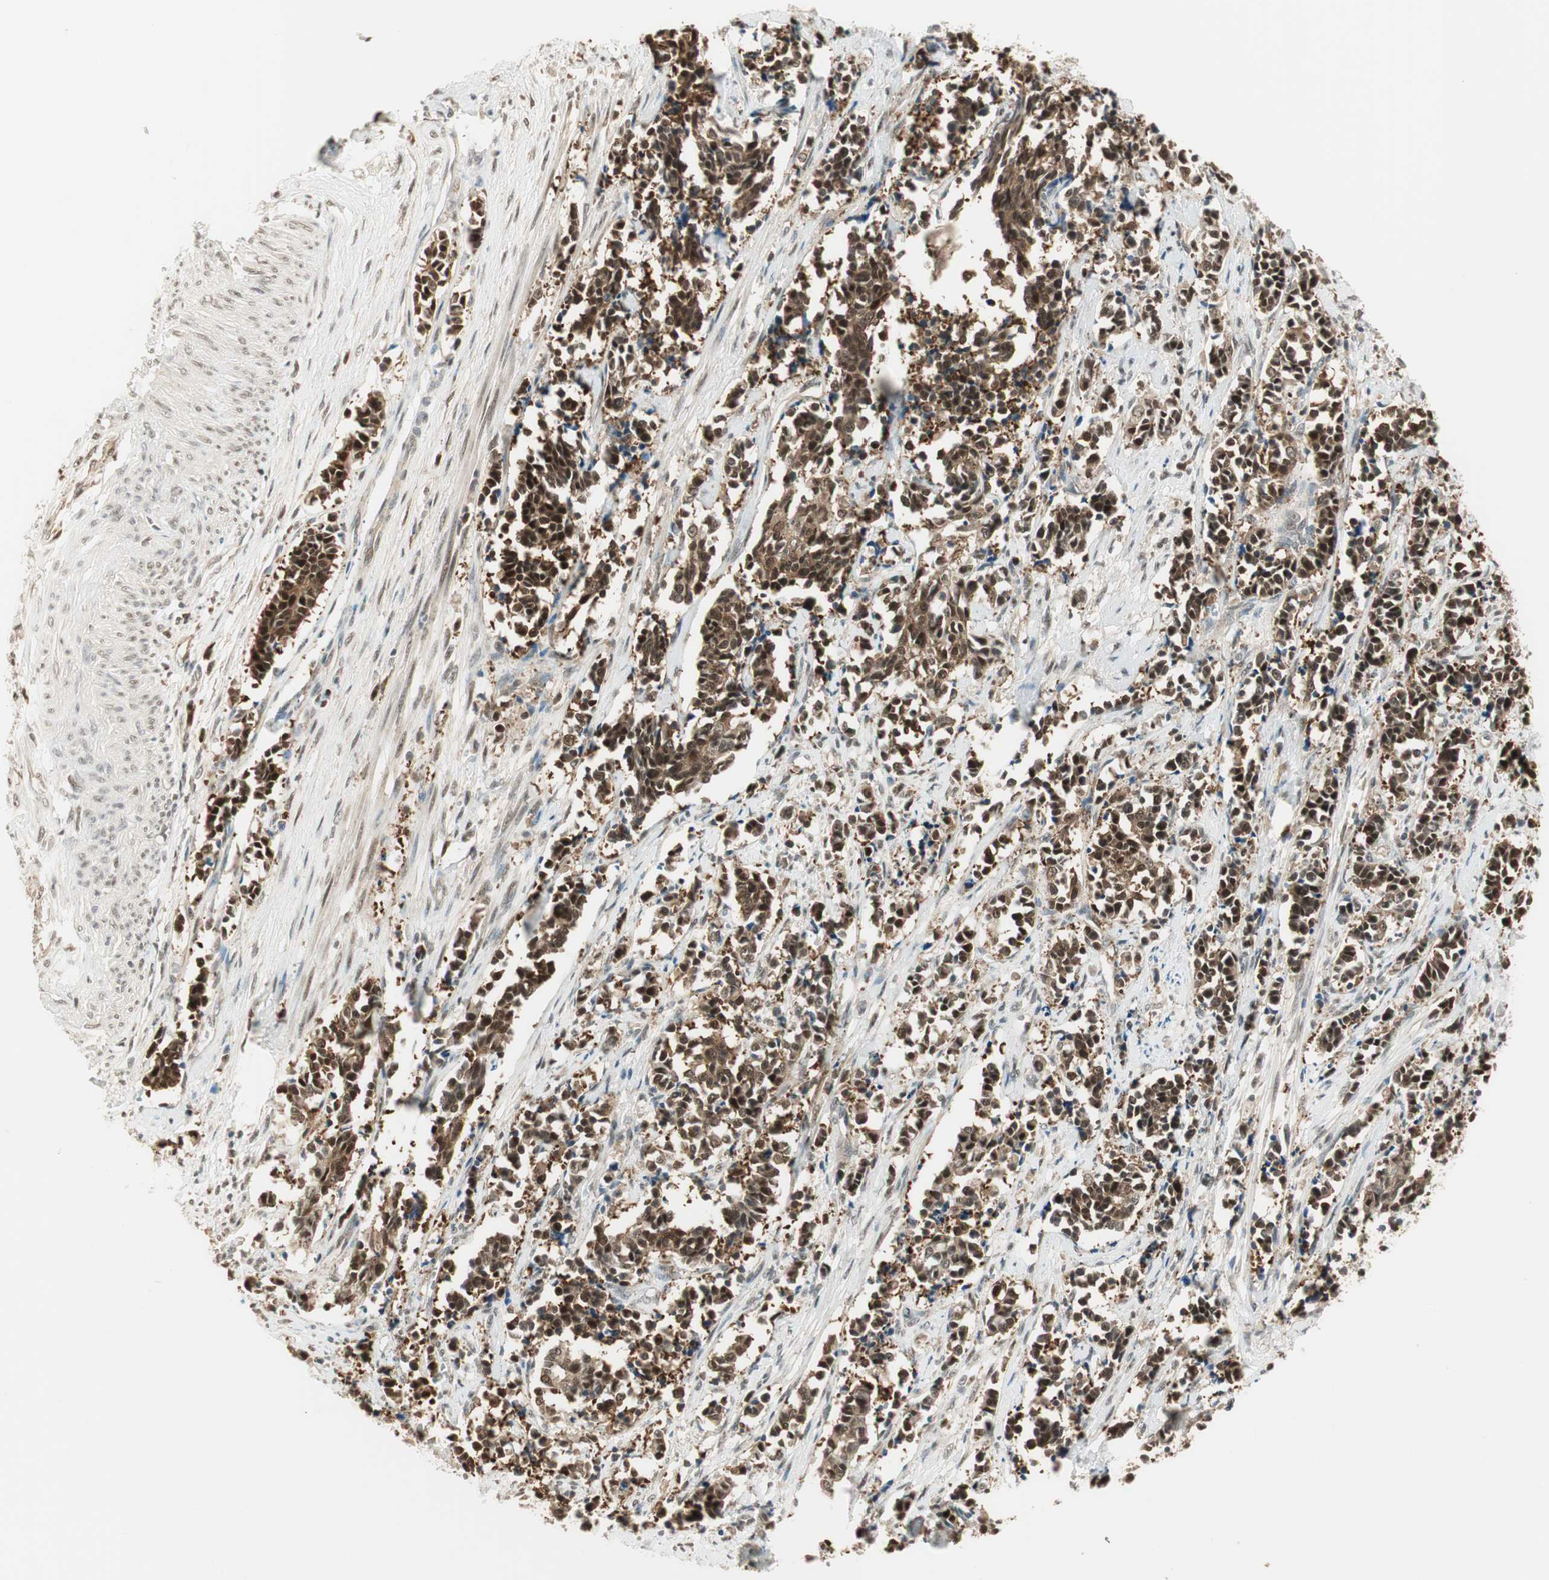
{"staining": {"intensity": "moderate", "quantity": "25%-75%", "location": "cytoplasmic/membranous,nuclear"}, "tissue": "cervical cancer", "cell_type": "Tumor cells", "image_type": "cancer", "snomed": [{"axis": "morphology", "description": "Squamous cell carcinoma, NOS"}, {"axis": "topography", "description": "Cervix"}], "caption": "Squamous cell carcinoma (cervical) stained with a protein marker reveals moderate staining in tumor cells.", "gene": "IPO5", "patient": {"sex": "female", "age": 35}}